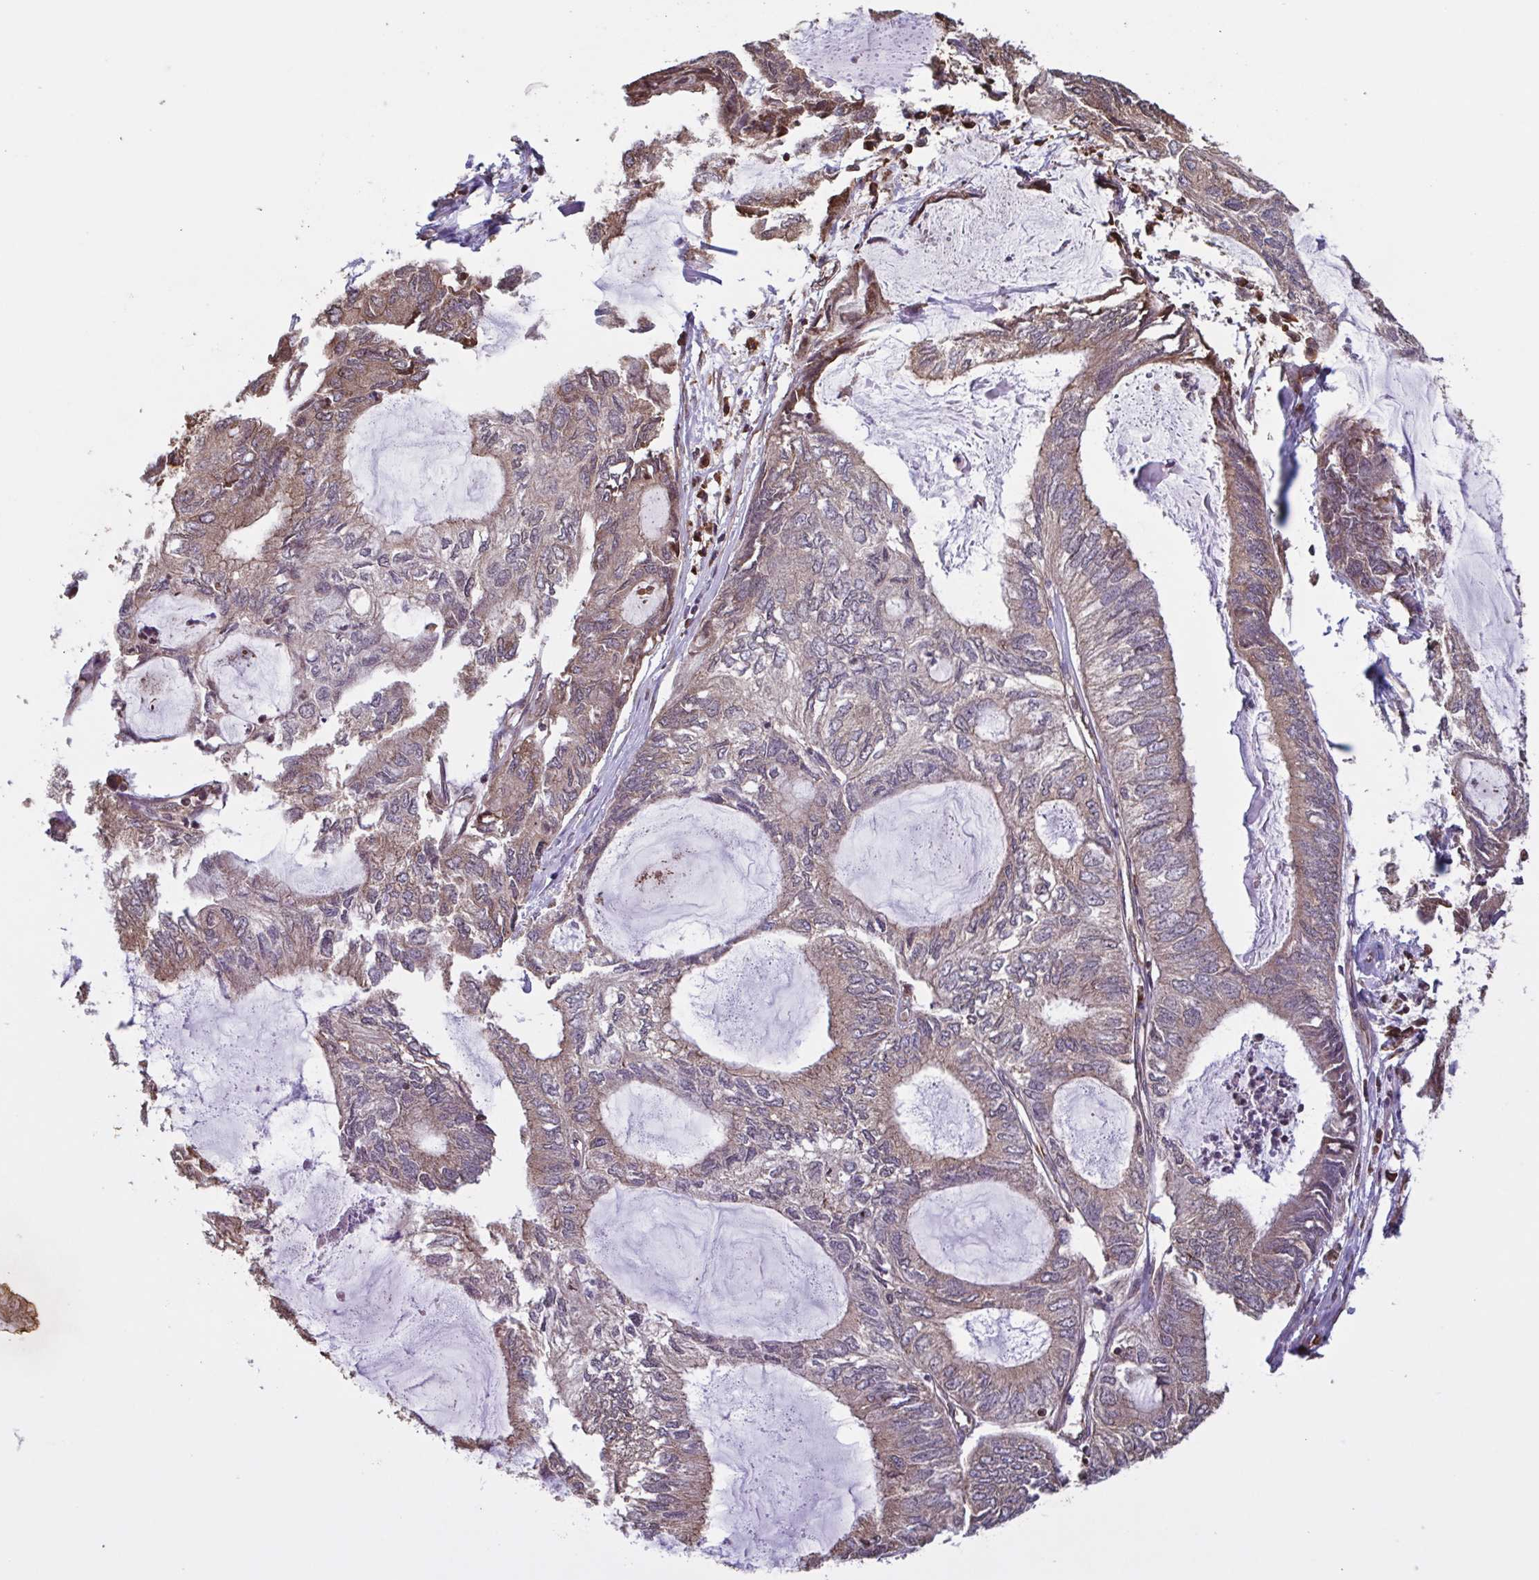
{"staining": {"intensity": "weak", "quantity": ">75%", "location": "cytoplasmic/membranous"}, "tissue": "endometrial cancer", "cell_type": "Tumor cells", "image_type": "cancer", "snomed": [{"axis": "morphology", "description": "Adenocarcinoma, NOS"}, {"axis": "topography", "description": "Endometrium"}], "caption": "Tumor cells demonstrate low levels of weak cytoplasmic/membranous positivity in about >75% of cells in human adenocarcinoma (endometrial). The staining was performed using DAB to visualize the protein expression in brown, while the nuclei were stained in blue with hematoxylin (Magnification: 20x).", "gene": "SEC63", "patient": {"sex": "female", "age": 80}}